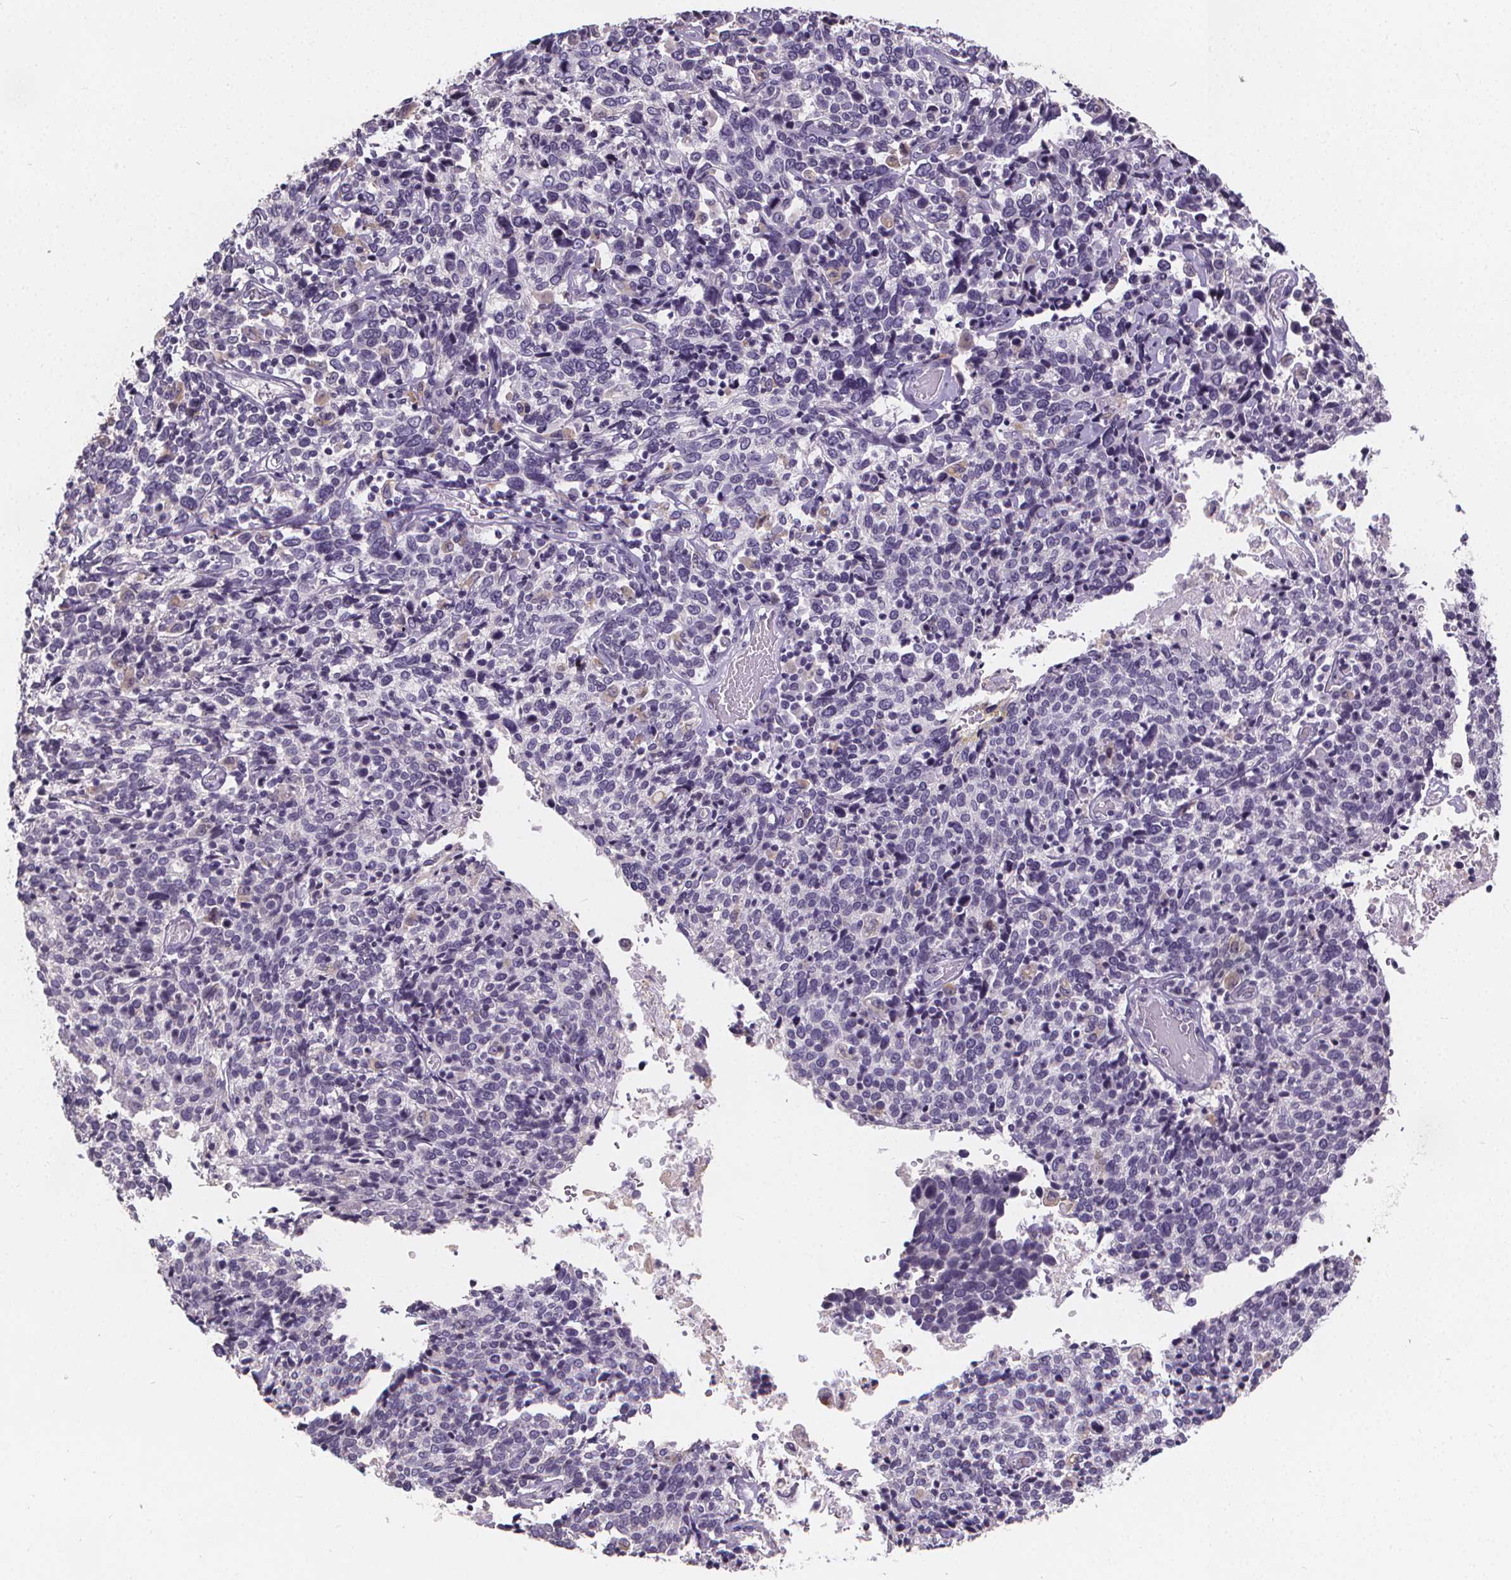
{"staining": {"intensity": "negative", "quantity": "none", "location": "none"}, "tissue": "cervical cancer", "cell_type": "Tumor cells", "image_type": "cancer", "snomed": [{"axis": "morphology", "description": "Squamous cell carcinoma, NOS"}, {"axis": "topography", "description": "Cervix"}], "caption": "This is a photomicrograph of immunohistochemistry staining of cervical cancer, which shows no expression in tumor cells. The staining is performed using DAB brown chromogen with nuclei counter-stained in using hematoxylin.", "gene": "ATP6V1D", "patient": {"sex": "female", "age": 46}}